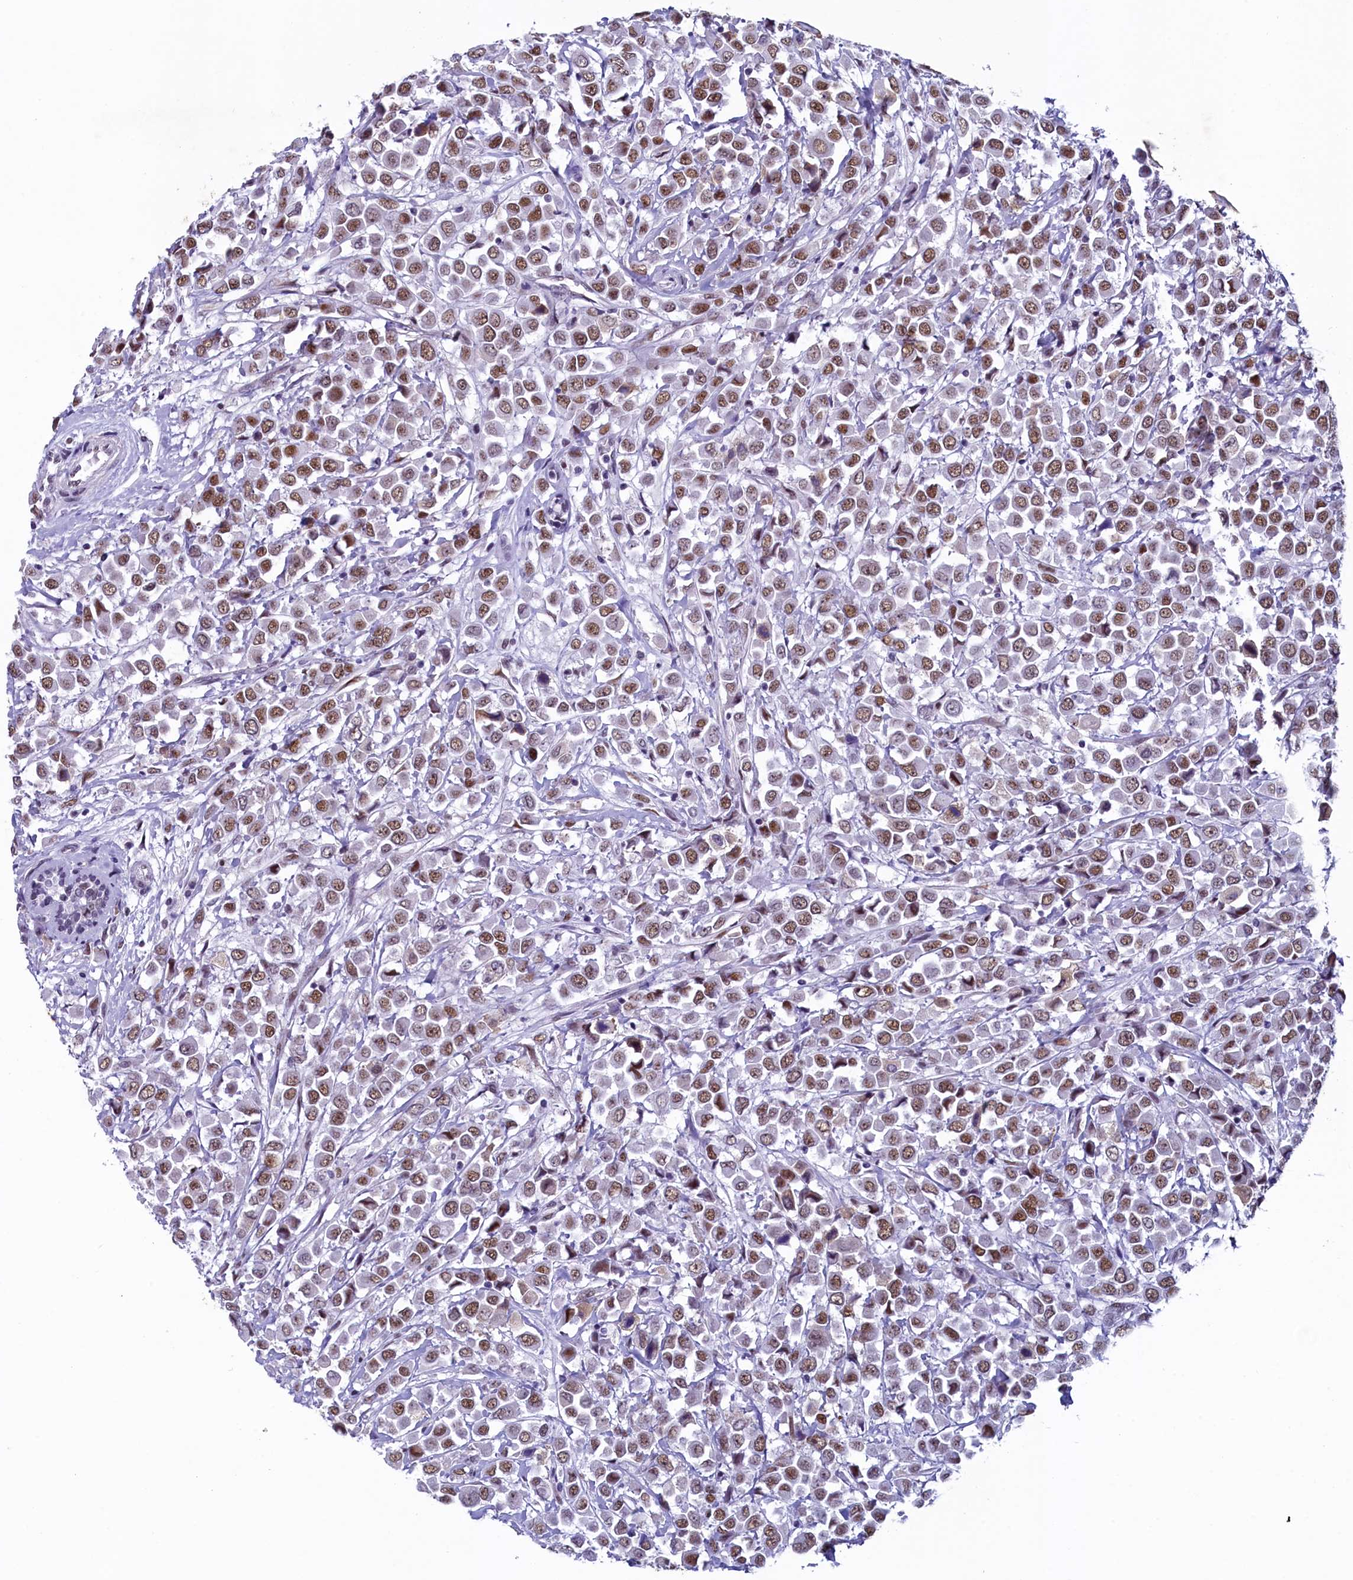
{"staining": {"intensity": "moderate", "quantity": ">75%", "location": "nuclear"}, "tissue": "breast cancer", "cell_type": "Tumor cells", "image_type": "cancer", "snomed": [{"axis": "morphology", "description": "Duct carcinoma"}, {"axis": "topography", "description": "Breast"}], "caption": "This image demonstrates immunohistochemistry staining of intraductal carcinoma (breast), with medium moderate nuclear staining in approximately >75% of tumor cells.", "gene": "SUGP2", "patient": {"sex": "female", "age": 61}}